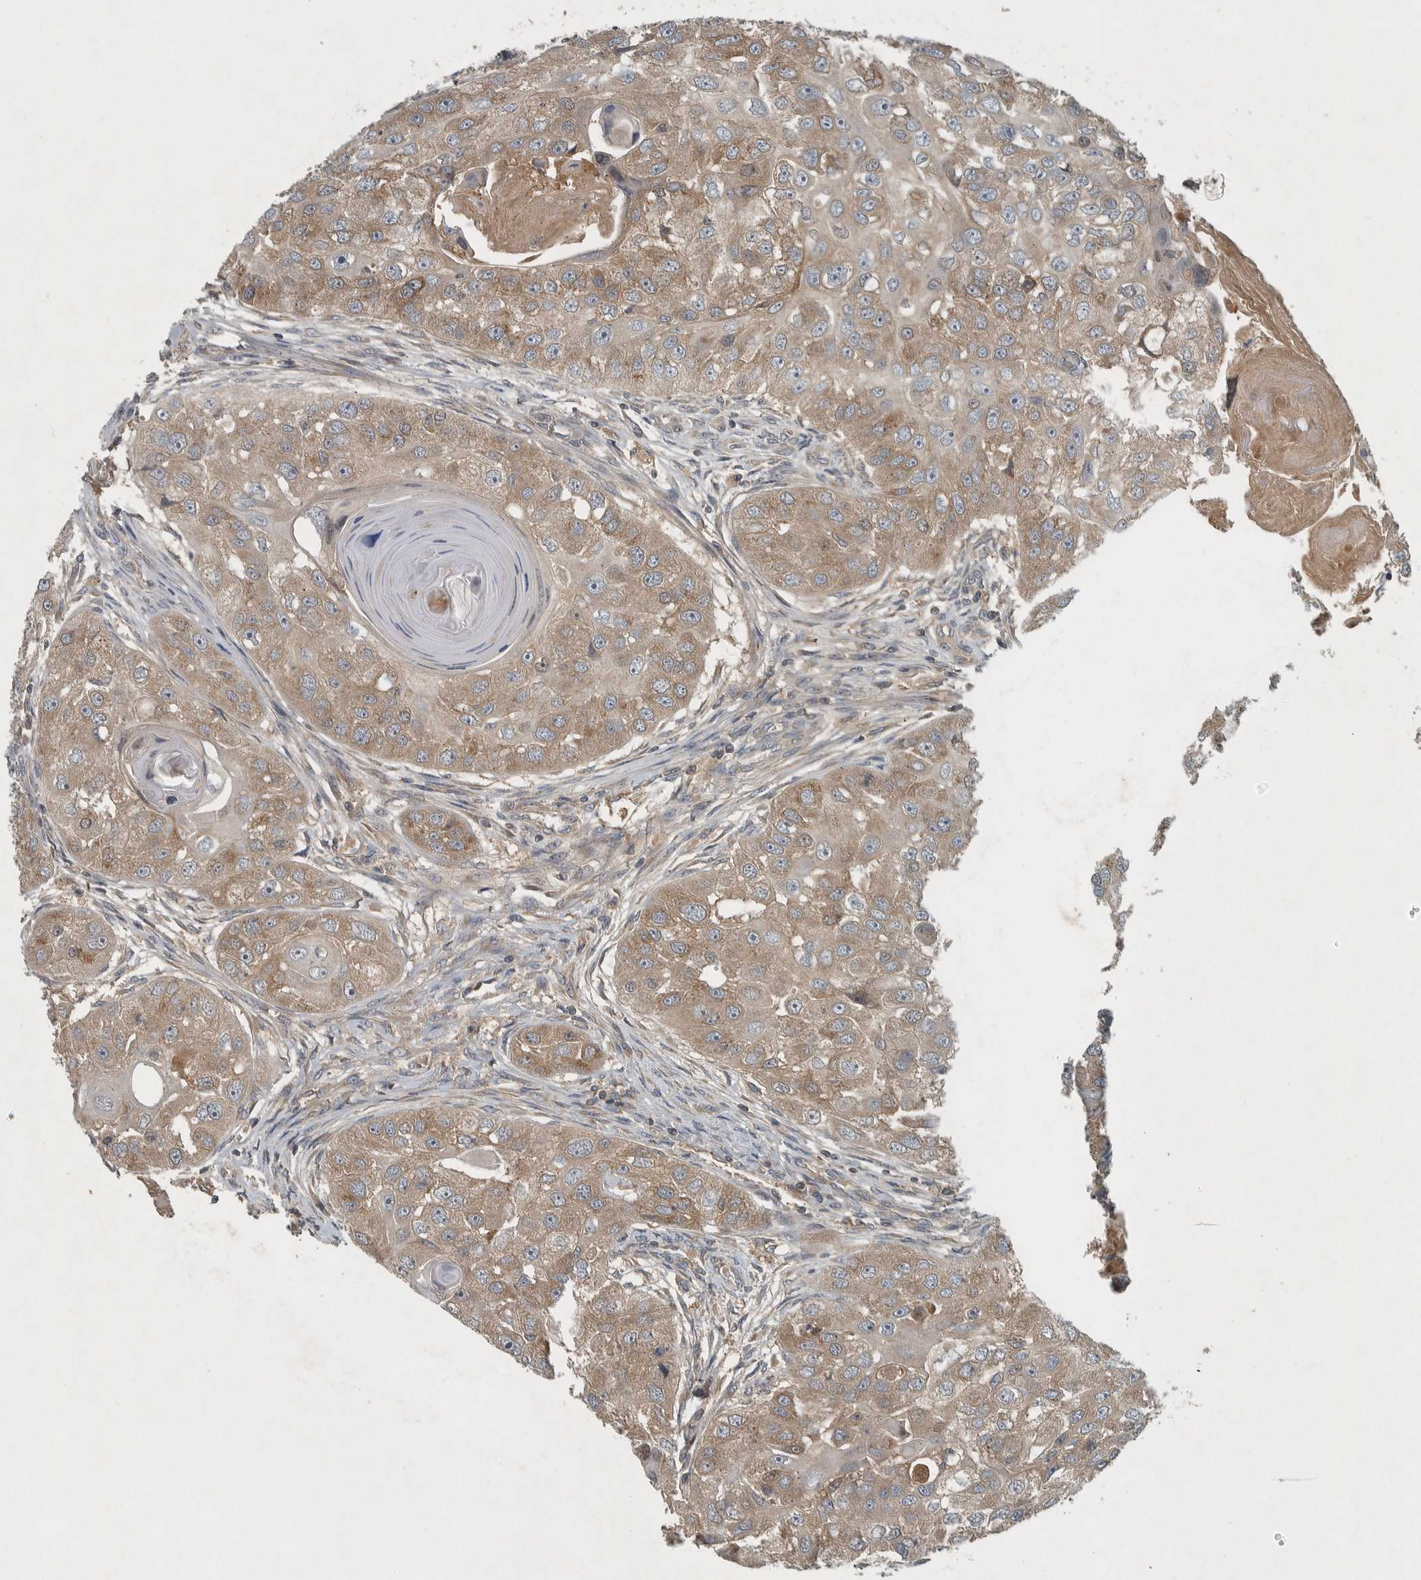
{"staining": {"intensity": "moderate", "quantity": ">75%", "location": "cytoplasmic/membranous"}, "tissue": "head and neck cancer", "cell_type": "Tumor cells", "image_type": "cancer", "snomed": [{"axis": "morphology", "description": "Normal tissue, NOS"}, {"axis": "morphology", "description": "Squamous cell carcinoma, NOS"}, {"axis": "topography", "description": "Skeletal muscle"}, {"axis": "topography", "description": "Head-Neck"}], "caption": "Approximately >75% of tumor cells in human head and neck cancer (squamous cell carcinoma) reveal moderate cytoplasmic/membranous protein expression as visualized by brown immunohistochemical staining.", "gene": "CLCN2", "patient": {"sex": "male", "age": 51}}